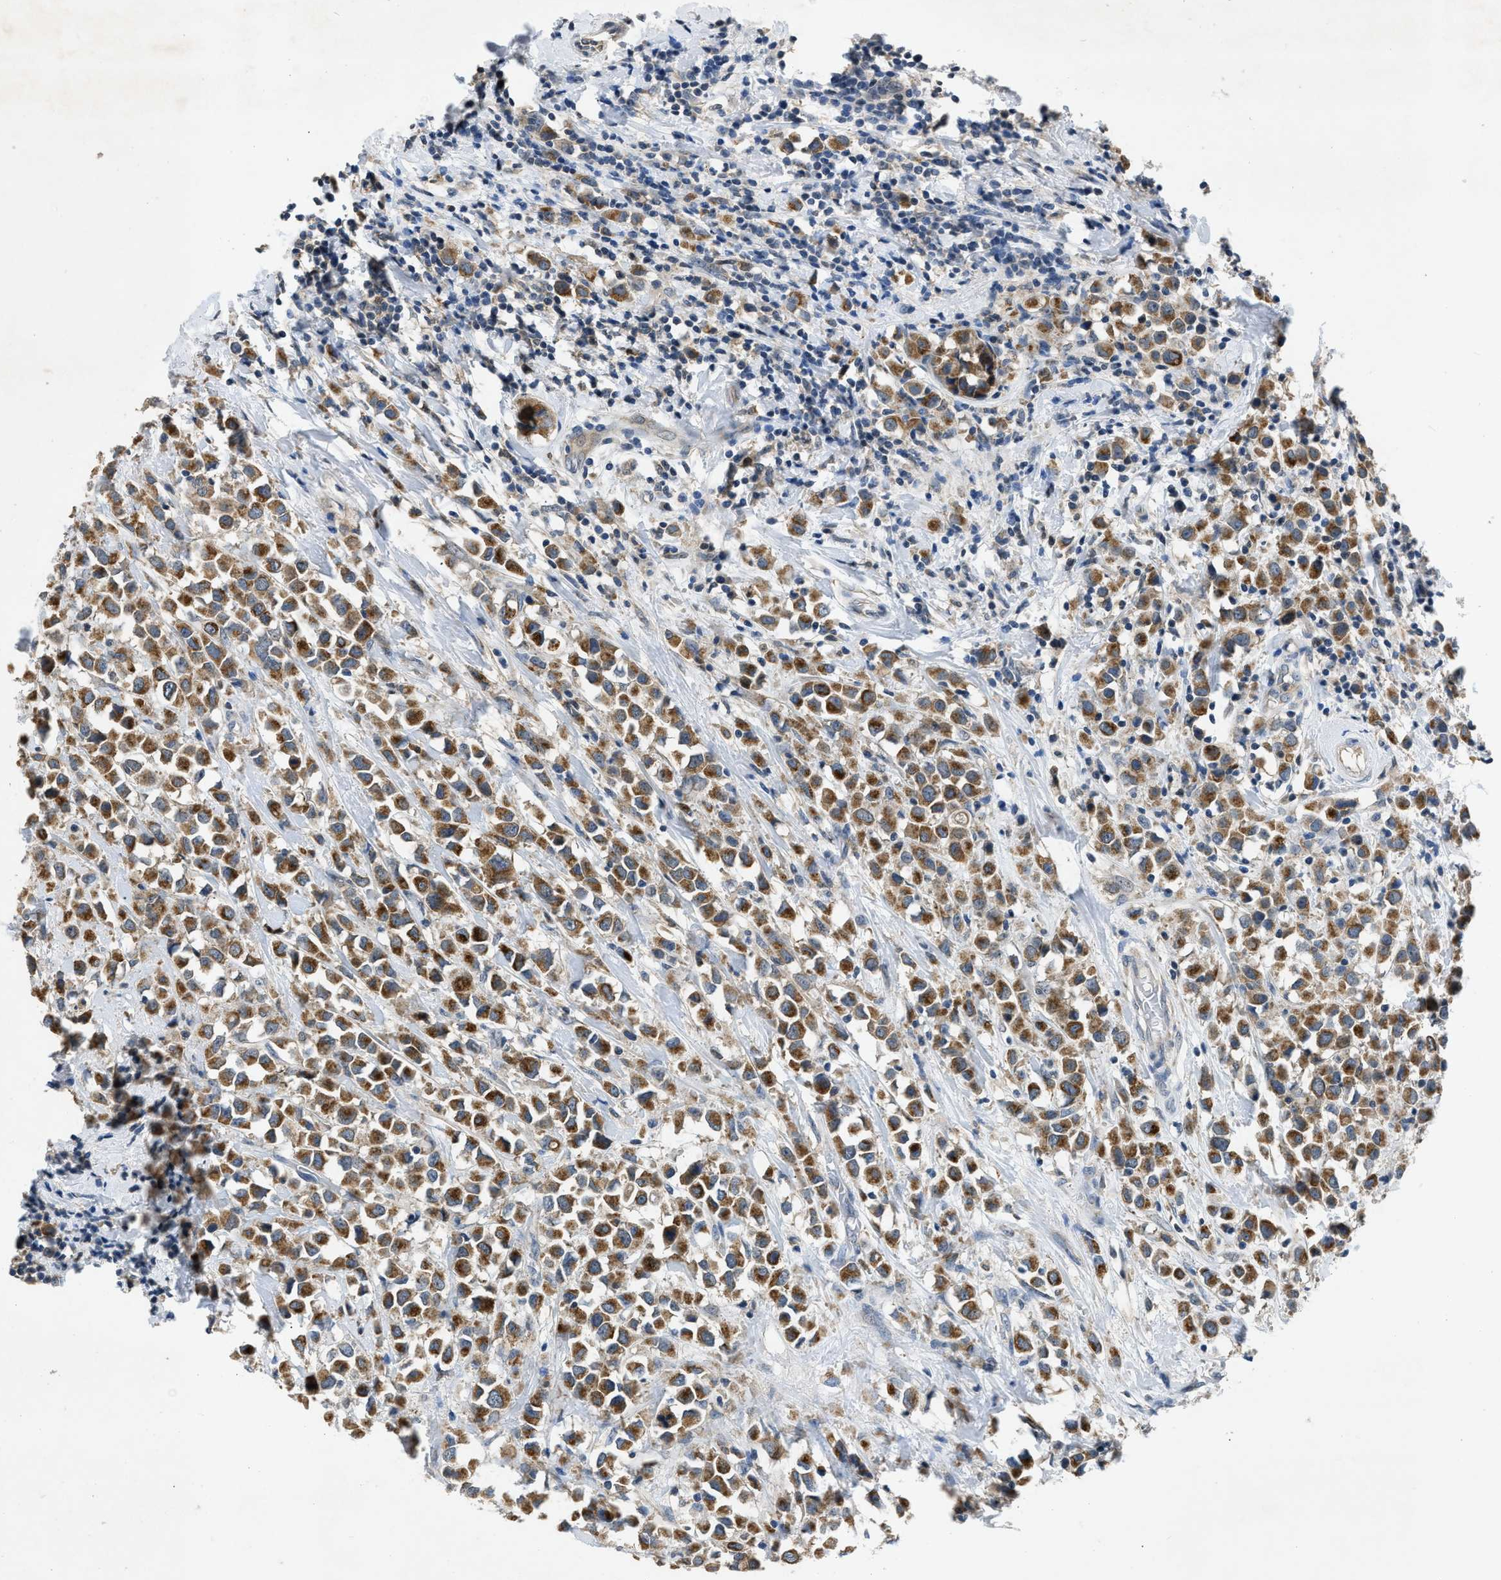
{"staining": {"intensity": "moderate", "quantity": ">75%", "location": "cytoplasmic/membranous"}, "tissue": "breast cancer", "cell_type": "Tumor cells", "image_type": "cancer", "snomed": [{"axis": "morphology", "description": "Duct carcinoma"}, {"axis": "topography", "description": "Breast"}], "caption": "Immunohistochemistry (IHC) (DAB) staining of human breast cancer shows moderate cytoplasmic/membranous protein staining in approximately >75% of tumor cells.", "gene": "TOMM34", "patient": {"sex": "female", "age": 61}}